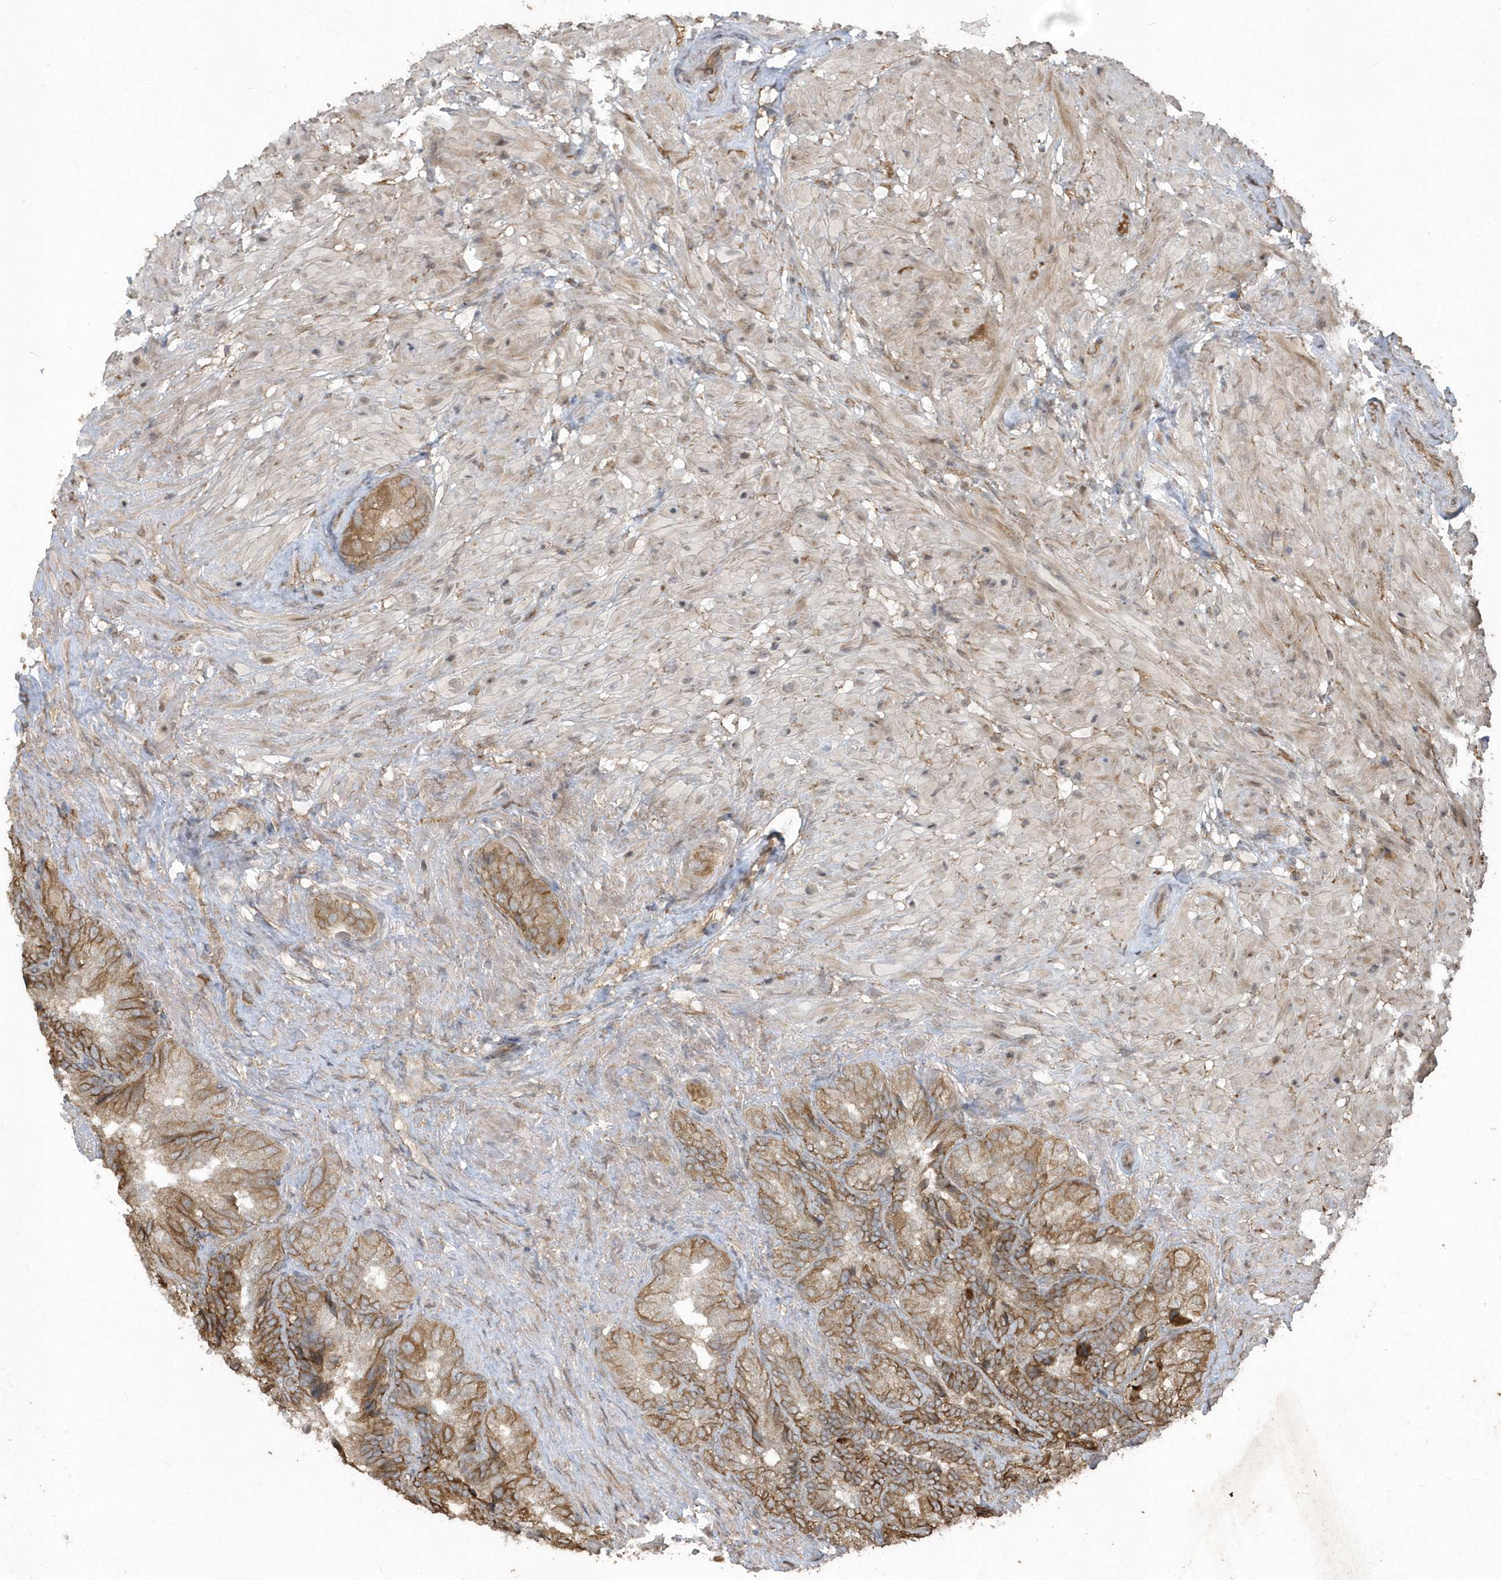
{"staining": {"intensity": "moderate", "quantity": ">75%", "location": "cytoplasmic/membranous"}, "tissue": "seminal vesicle", "cell_type": "Glandular cells", "image_type": "normal", "snomed": [{"axis": "morphology", "description": "Normal tissue, NOS"}, {"axis": "topography", "description": "Seminal veicle"}, {"axis": "topography", "description": "Peripheral nerve tissue"}], "caption": "IHC photomicrograph of benign human seminal vesicle stained for a protein (brown), which displays medium levels of moderate cytoplasmic/membranous expression in about >75% of glandular cells.", "gene": "HERPUD1", "patient": {"sex": "male", "age": 63}}